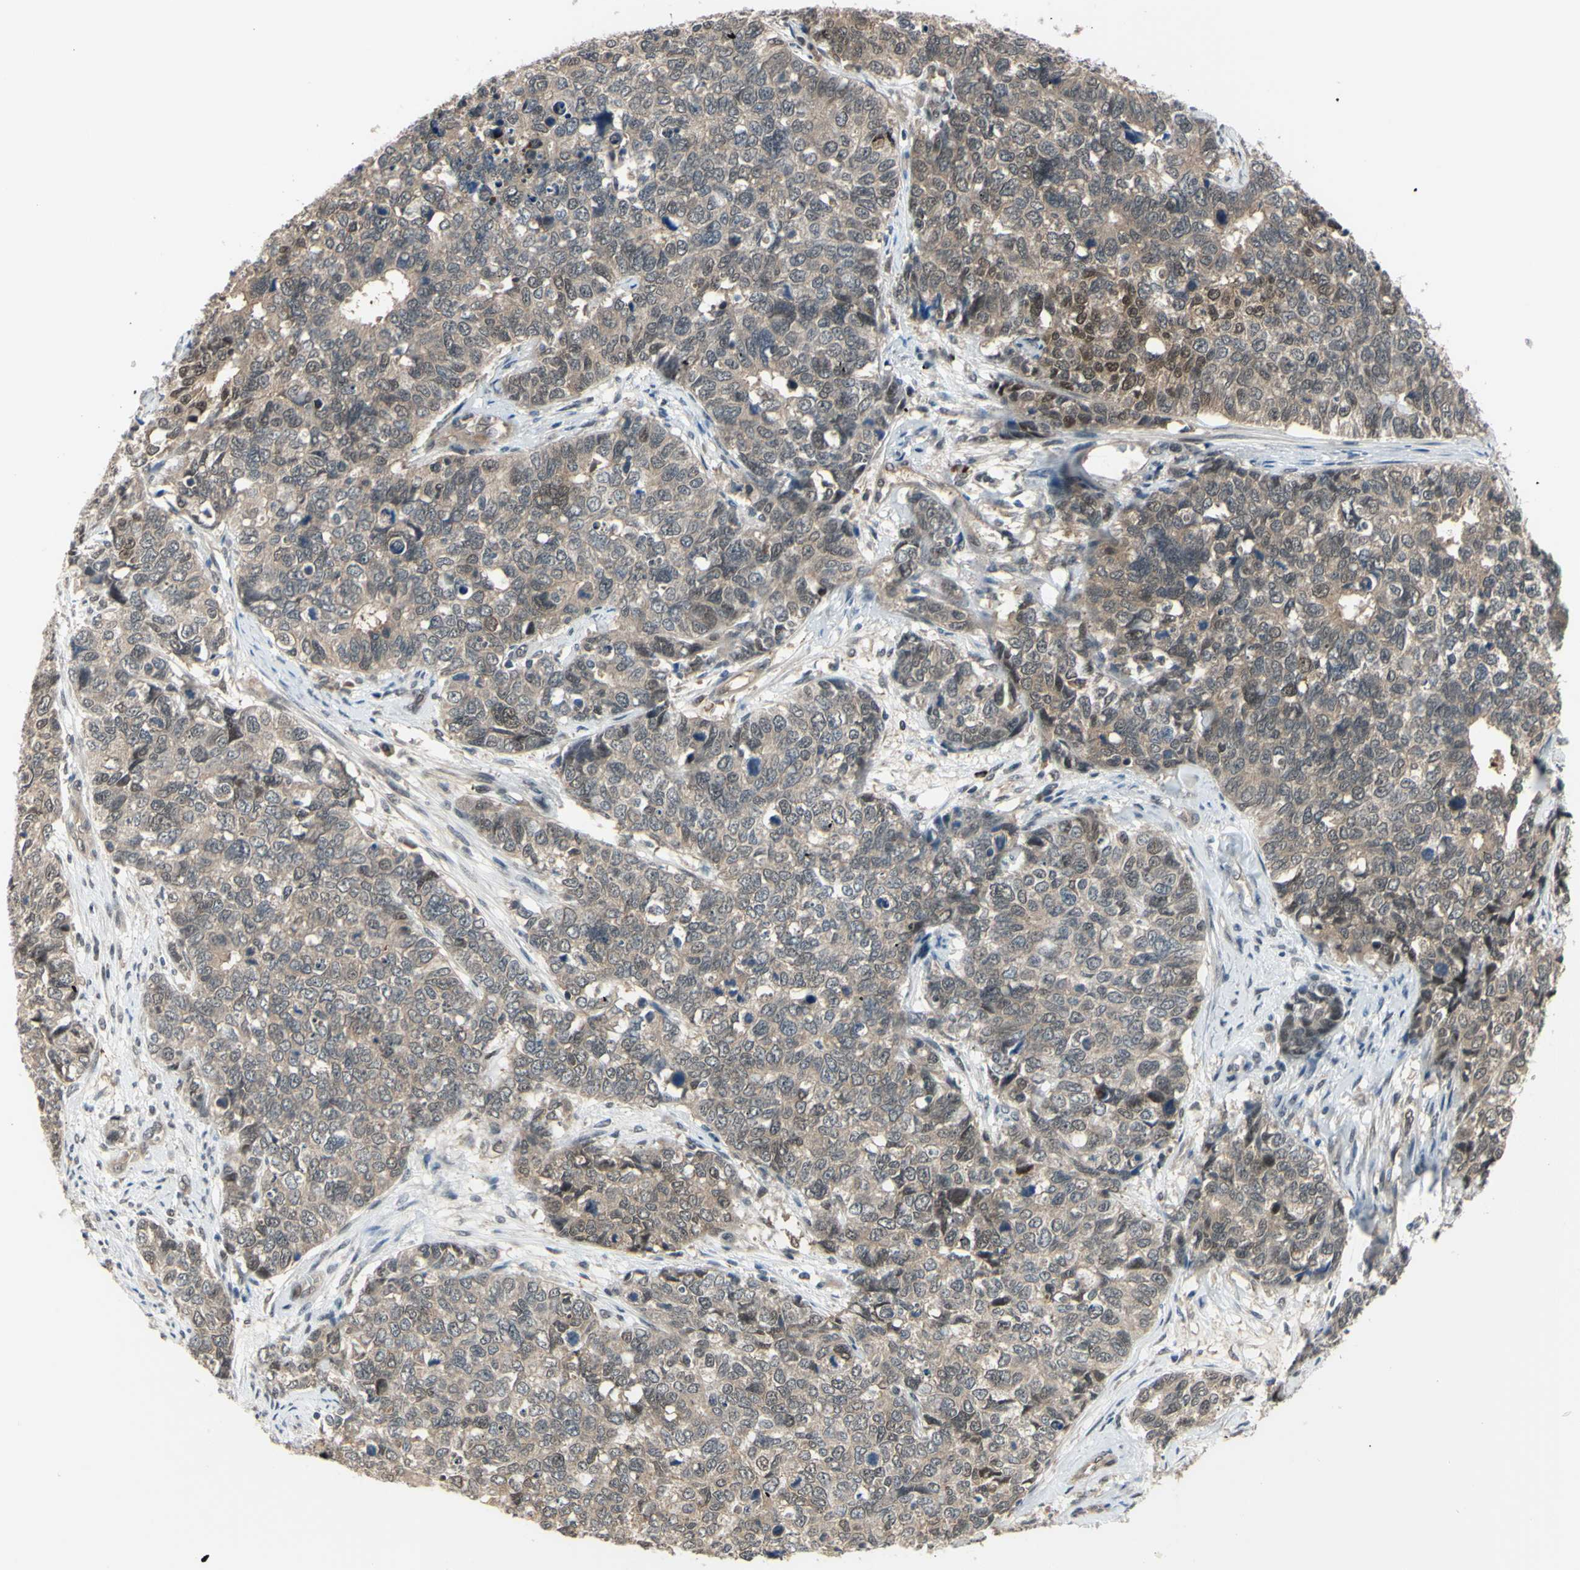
{"staining": {"intensity": "weak", "quantity": ">75%", "location": "cytoplasmic/membranous"}, "tissue": "cervical cancer", "cell_type": "Tumor cells", "image_type": "cancer", "snomed": [{"axis": "morphology", "description": "Squamous cell carcinoma, NOS"}, {"axis": "topography", "description": "Cervix"}], "caption": "Brown immunohistochemical staining in human cervical squamous cell carcinoma shows weak cytoplasmic/membranous positivity in about >75% of tumor cells. The protein is shown in brown color, while the nuclei are stained blue.", "gene": "HSPA4", "patient": {"sex": "female", "age": 63}}